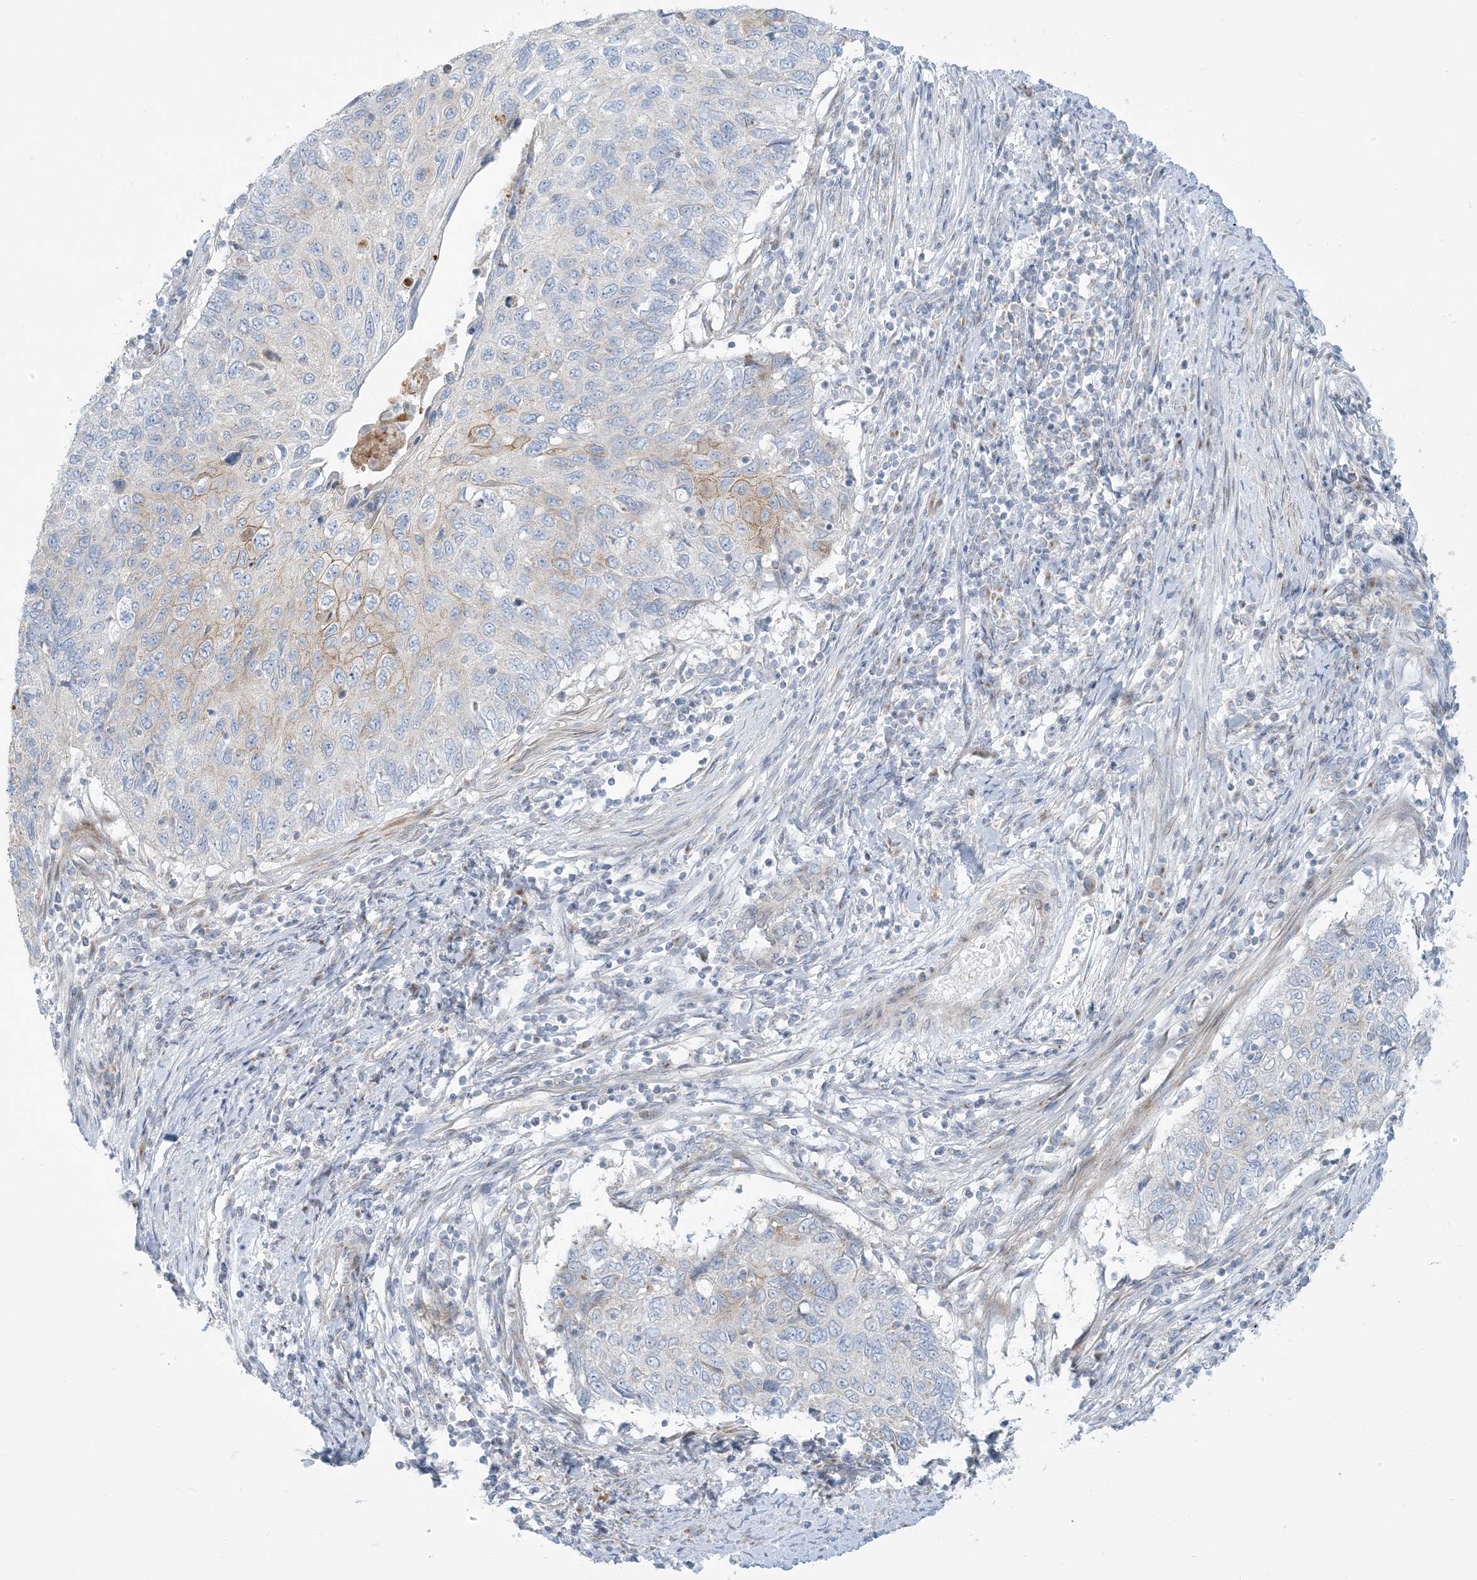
{"staining": {"intensity": "moderate", "quantity": "<25%", "location": "cytoplasmic/membranous"}, "tissue": "cervical cancer", "cell_type": "Tumor cells", "image_type": "cancer", "snomed": [{"axis": "morphology", "description": "Squamous cell carcinoma, NOS"}, {"axis": "topography", "description": "Cervix"}], "caption": "DAB immunohistochemical staining of cervical squamous cell carcinoma exhibits moderate cytoplasmic/membranous protein positivity in about <25% of tumor cells.", "gene": "AFTPH", "patient": {"sex": "female", "age": 70}}